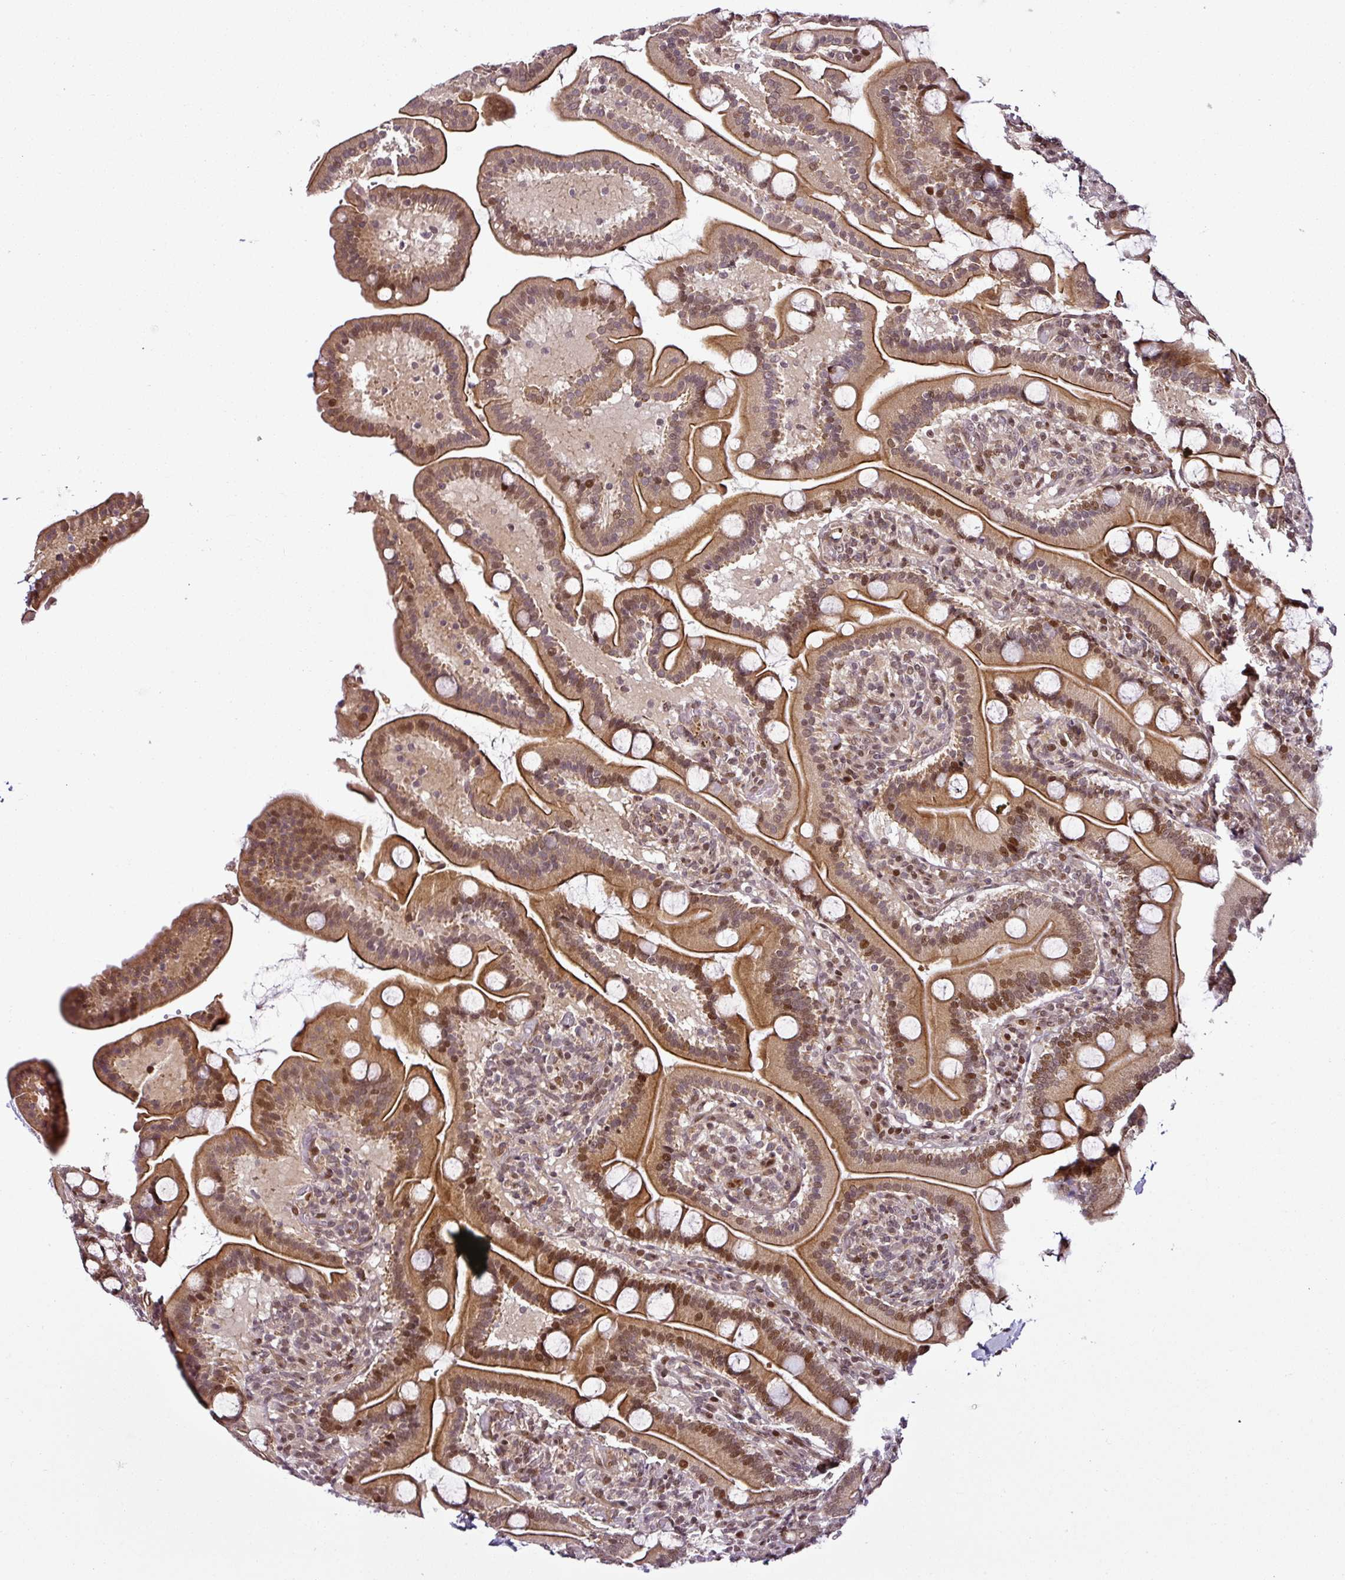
{"staining": {"intensity": "moderate", "quantity": "25%-75%", "location": "cytoplasmic/membranous,nuclear"}, "tissue": "duodenum", "cell_type": "Glandular cells", "image_type": "normal", "snomed": [{"axis": "morphology", "description": "Normal tissue, NOS"}, {"axis": "topography", "description": "Duodenum"}], "caption": "This photomicrograph shows normal duodenum stained with IHC to label a protein in brown. The cytoplasmic/membranous,nuclear of glandular cells show moderate positivity for the protein. Nuclei are counter-stained blue.", "gene": "COPRS", "patient": {"sex": "male", "age": 55}}